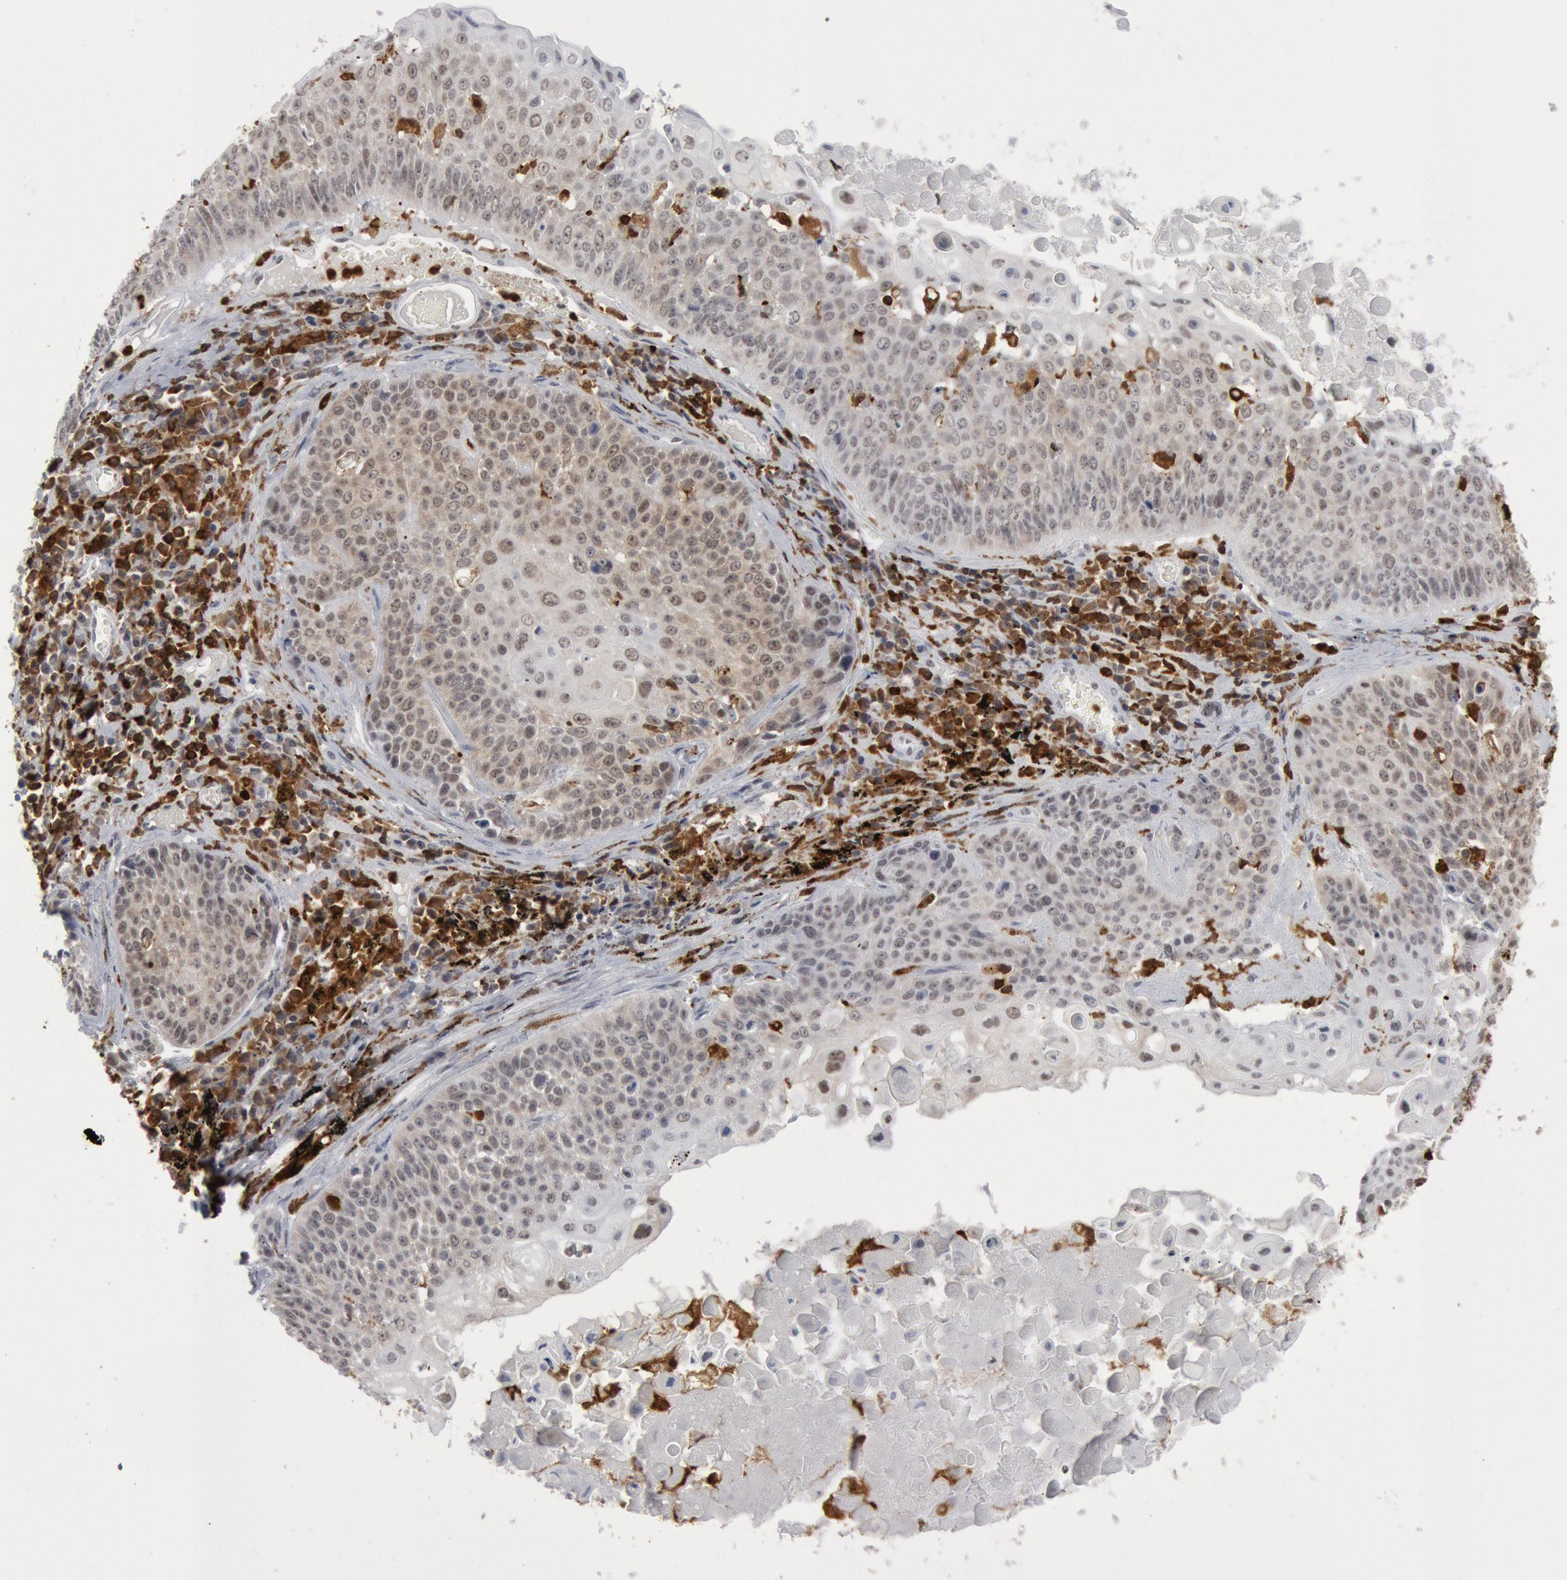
{"staining": {"intensity": "weak", "quantity": "25%-75%", "location": "cytoplasmic/membranous"}, "tissue": "lung cancer", "cell_type": "Tumor cells", "image_type": "cancer", "snomed": [{"axis": "morphology", "description": "Adenocarcinoma, NOS"}, {"axis": "topography", "description": "Lung"}], "caption": "The photomicrograph reveals a brown stain indicating the presence of a protein in the cytoplasmic/membranous of tumor cells in lung cancer (adenocarcinoma).", "gene": "PTPN6", "patient": {"sex": "male", "age": 60}}